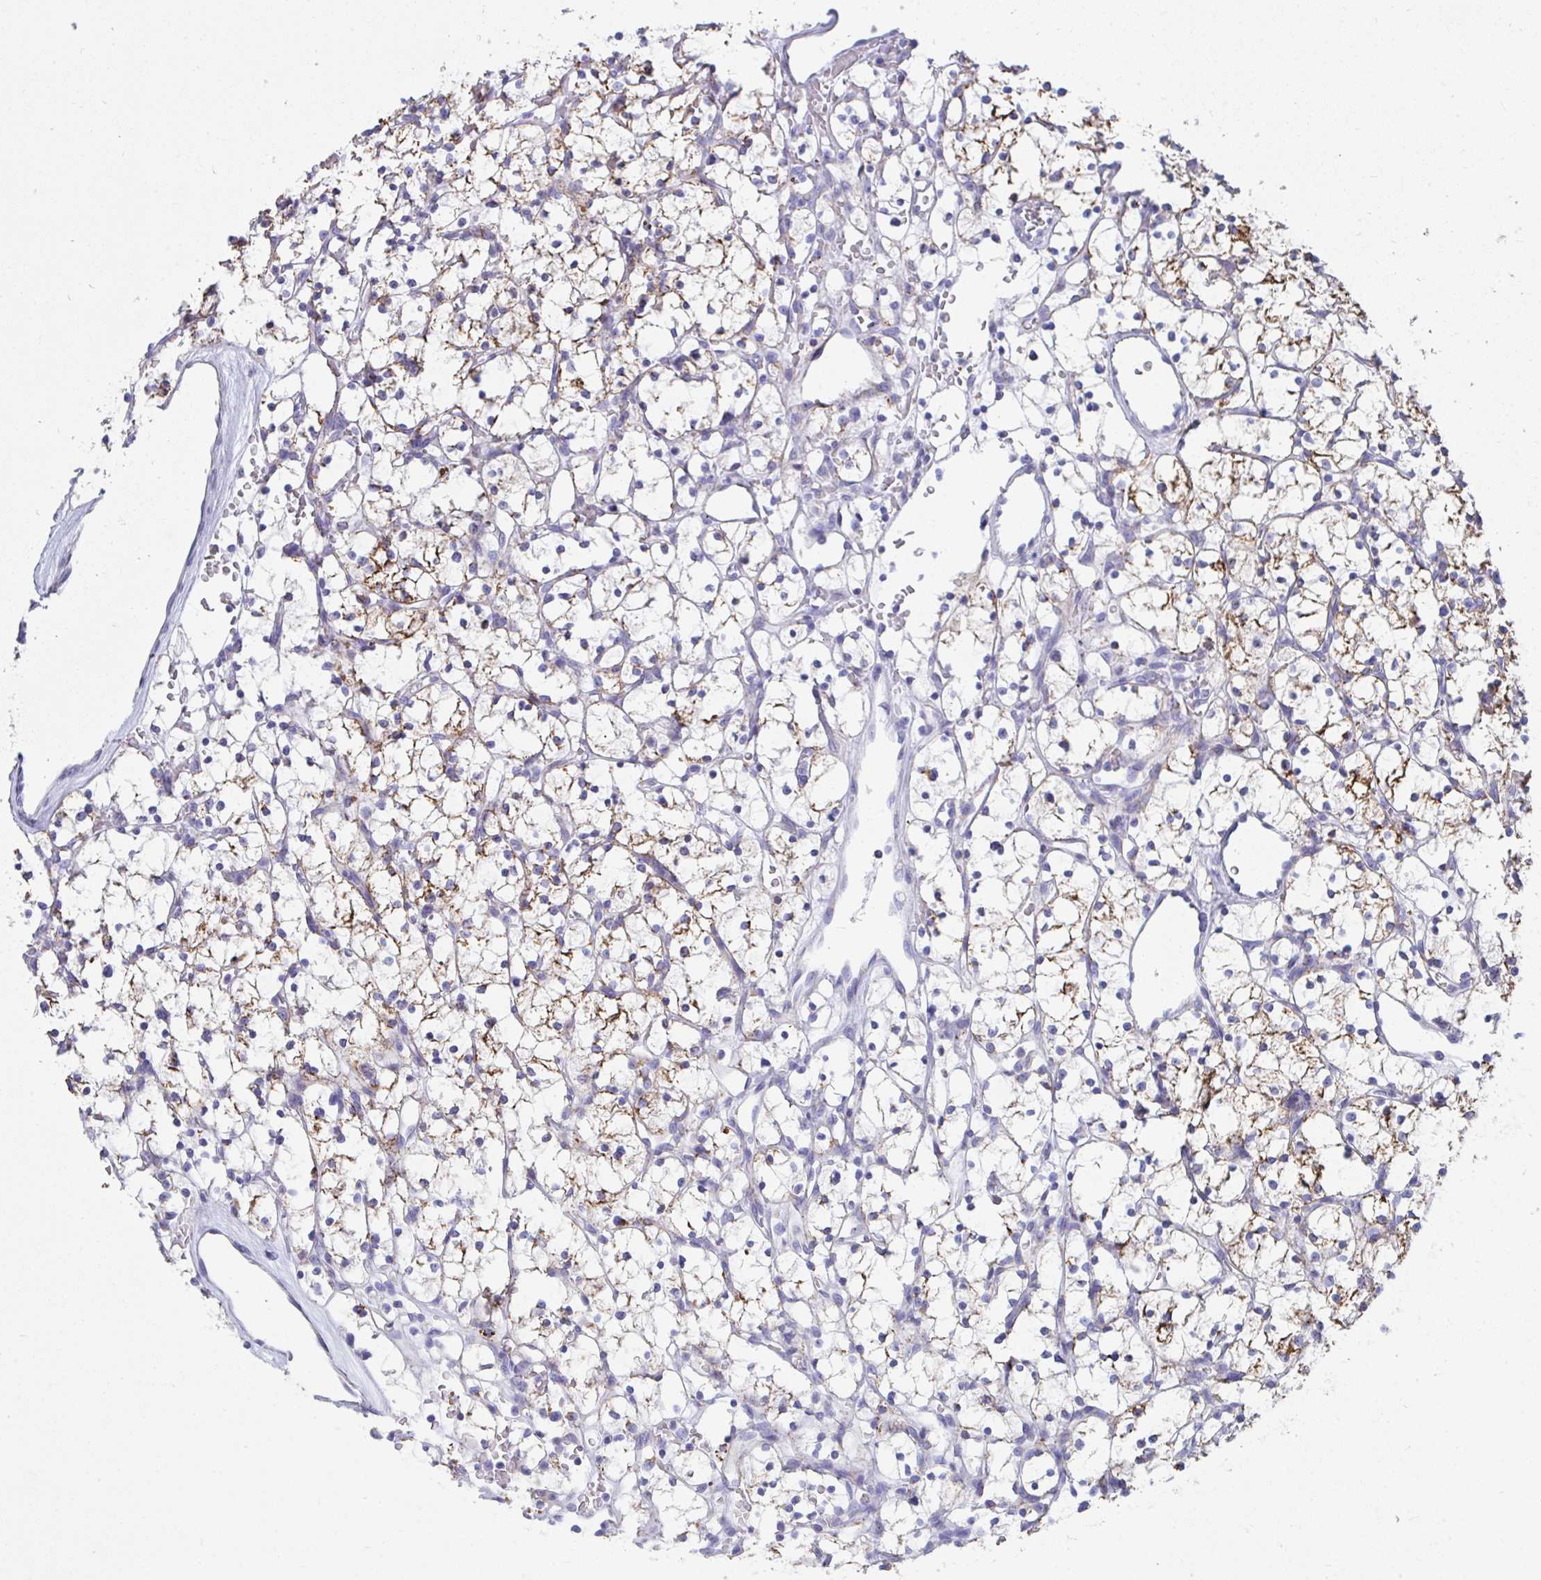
{"staining": {"intensity": "moderate", "quantity": "25%-75%", "location": "cytoplasmic/membranous"}, "tissue": "renal cancer", "cell_type": "Tumor cells", "image_type": "cancer", "snomed": [{"axis": "morphology", "description": "Adenocarcinoma, NOS"}, {"axis": "topography", "description": "Kidney"}], "caption": "Tumor cells display medium levels of moderate cytoplasmic/membranous staining in about 25%-75% of cells in renal cancer.", "gene": "AIFM1", "patient": {"sex": "female", "age": 64}}